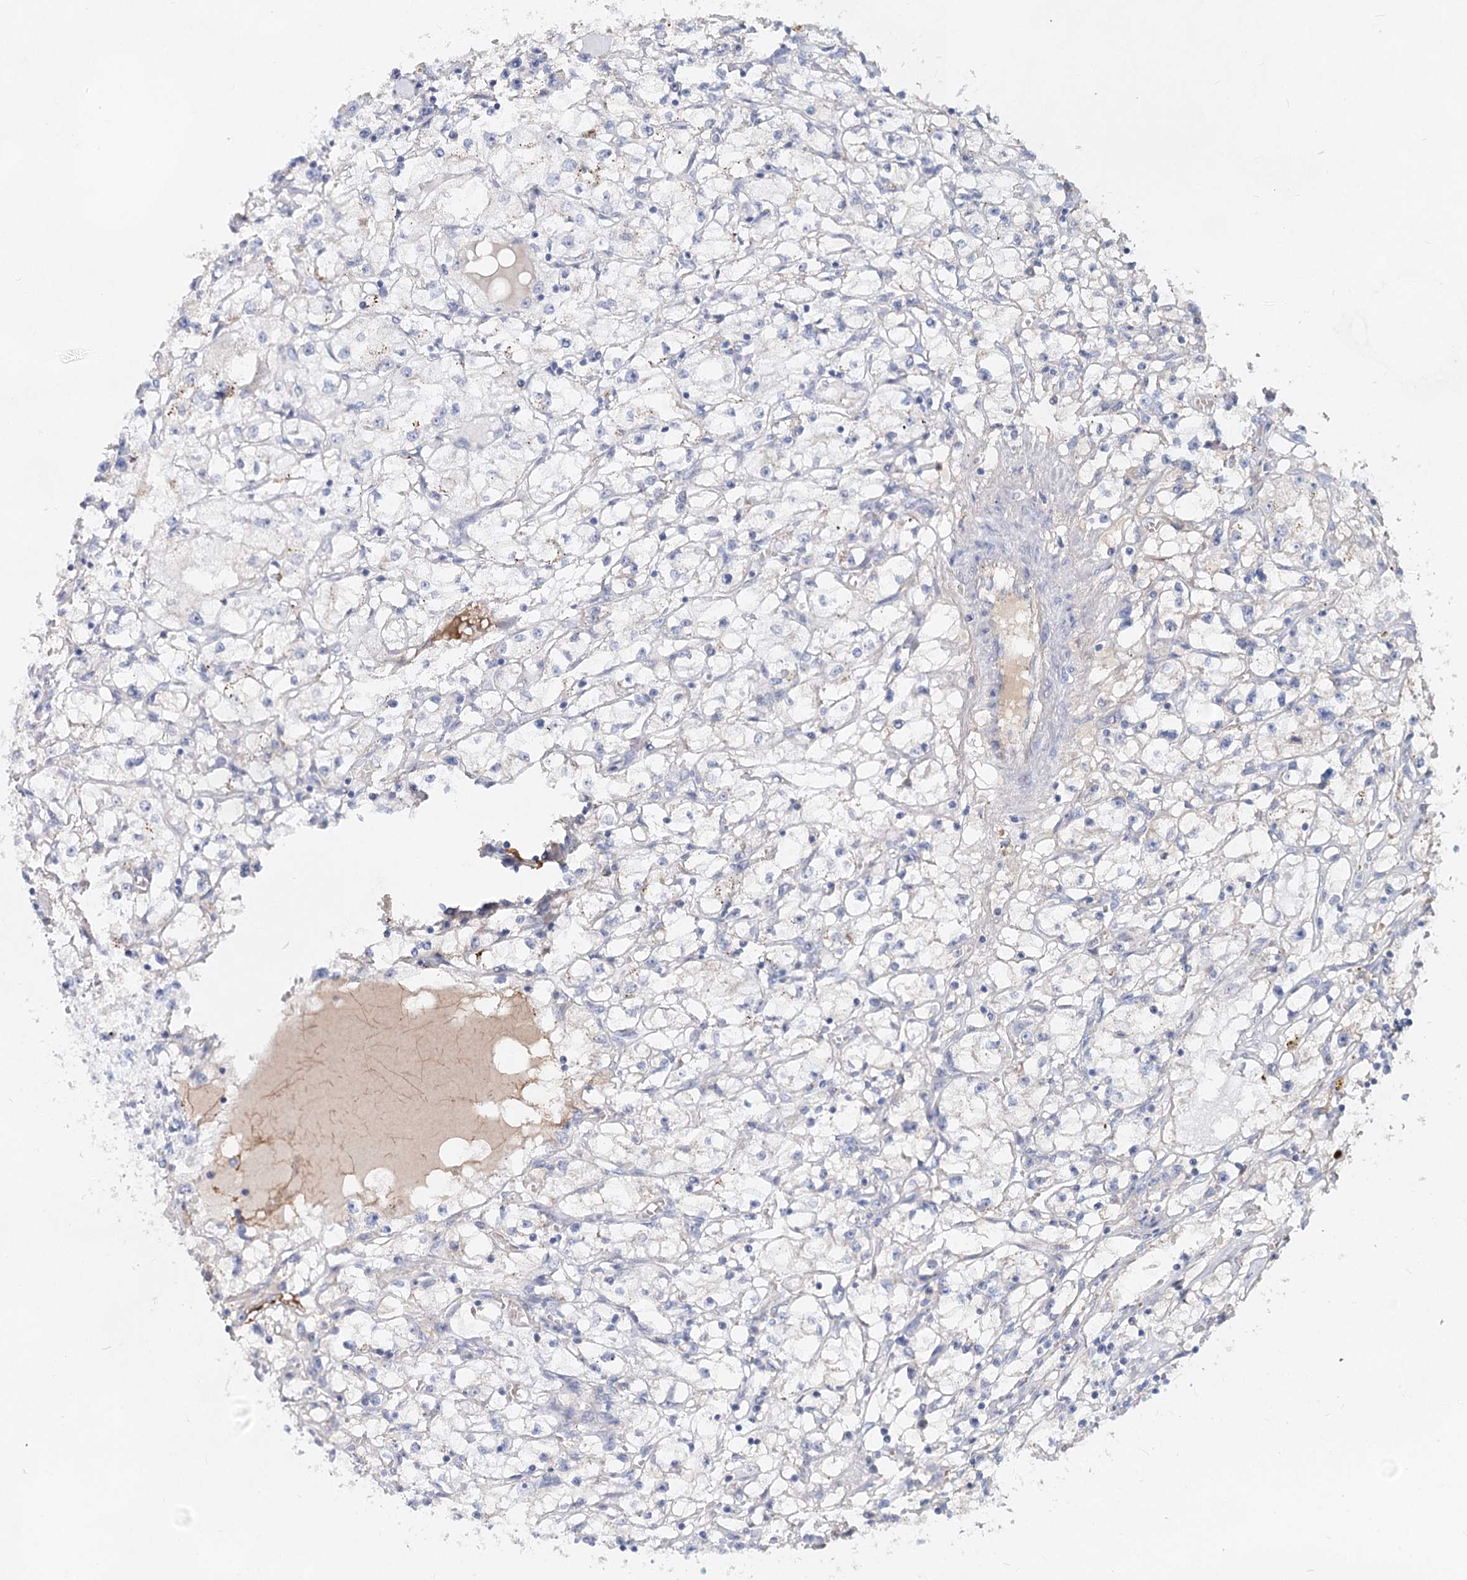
{"staining": {"intensity": "negative", "quantity": "none", "location": "none"}, "tissue": "renal cancer", "cell_type": "Tumor cells", "image_type": "cancer", "snomed": [{"axis": "morphology", "description": "Adenocarcinoma, NOS"}, {"axis": "topography", "description": "Kidney"}], "caption": "Immunohistochemistry (IHC) histopathology image of human renal cancer (adenocarcinoma) stained for a protein (brown), which demonstrates no positivity in tumor cells. The staining is performed using DAB brown chromogen with nuclei counter-stained in using hematoxylin.", "gene": "TASOR2", "patient": {"sex": "male", "age": 56}}